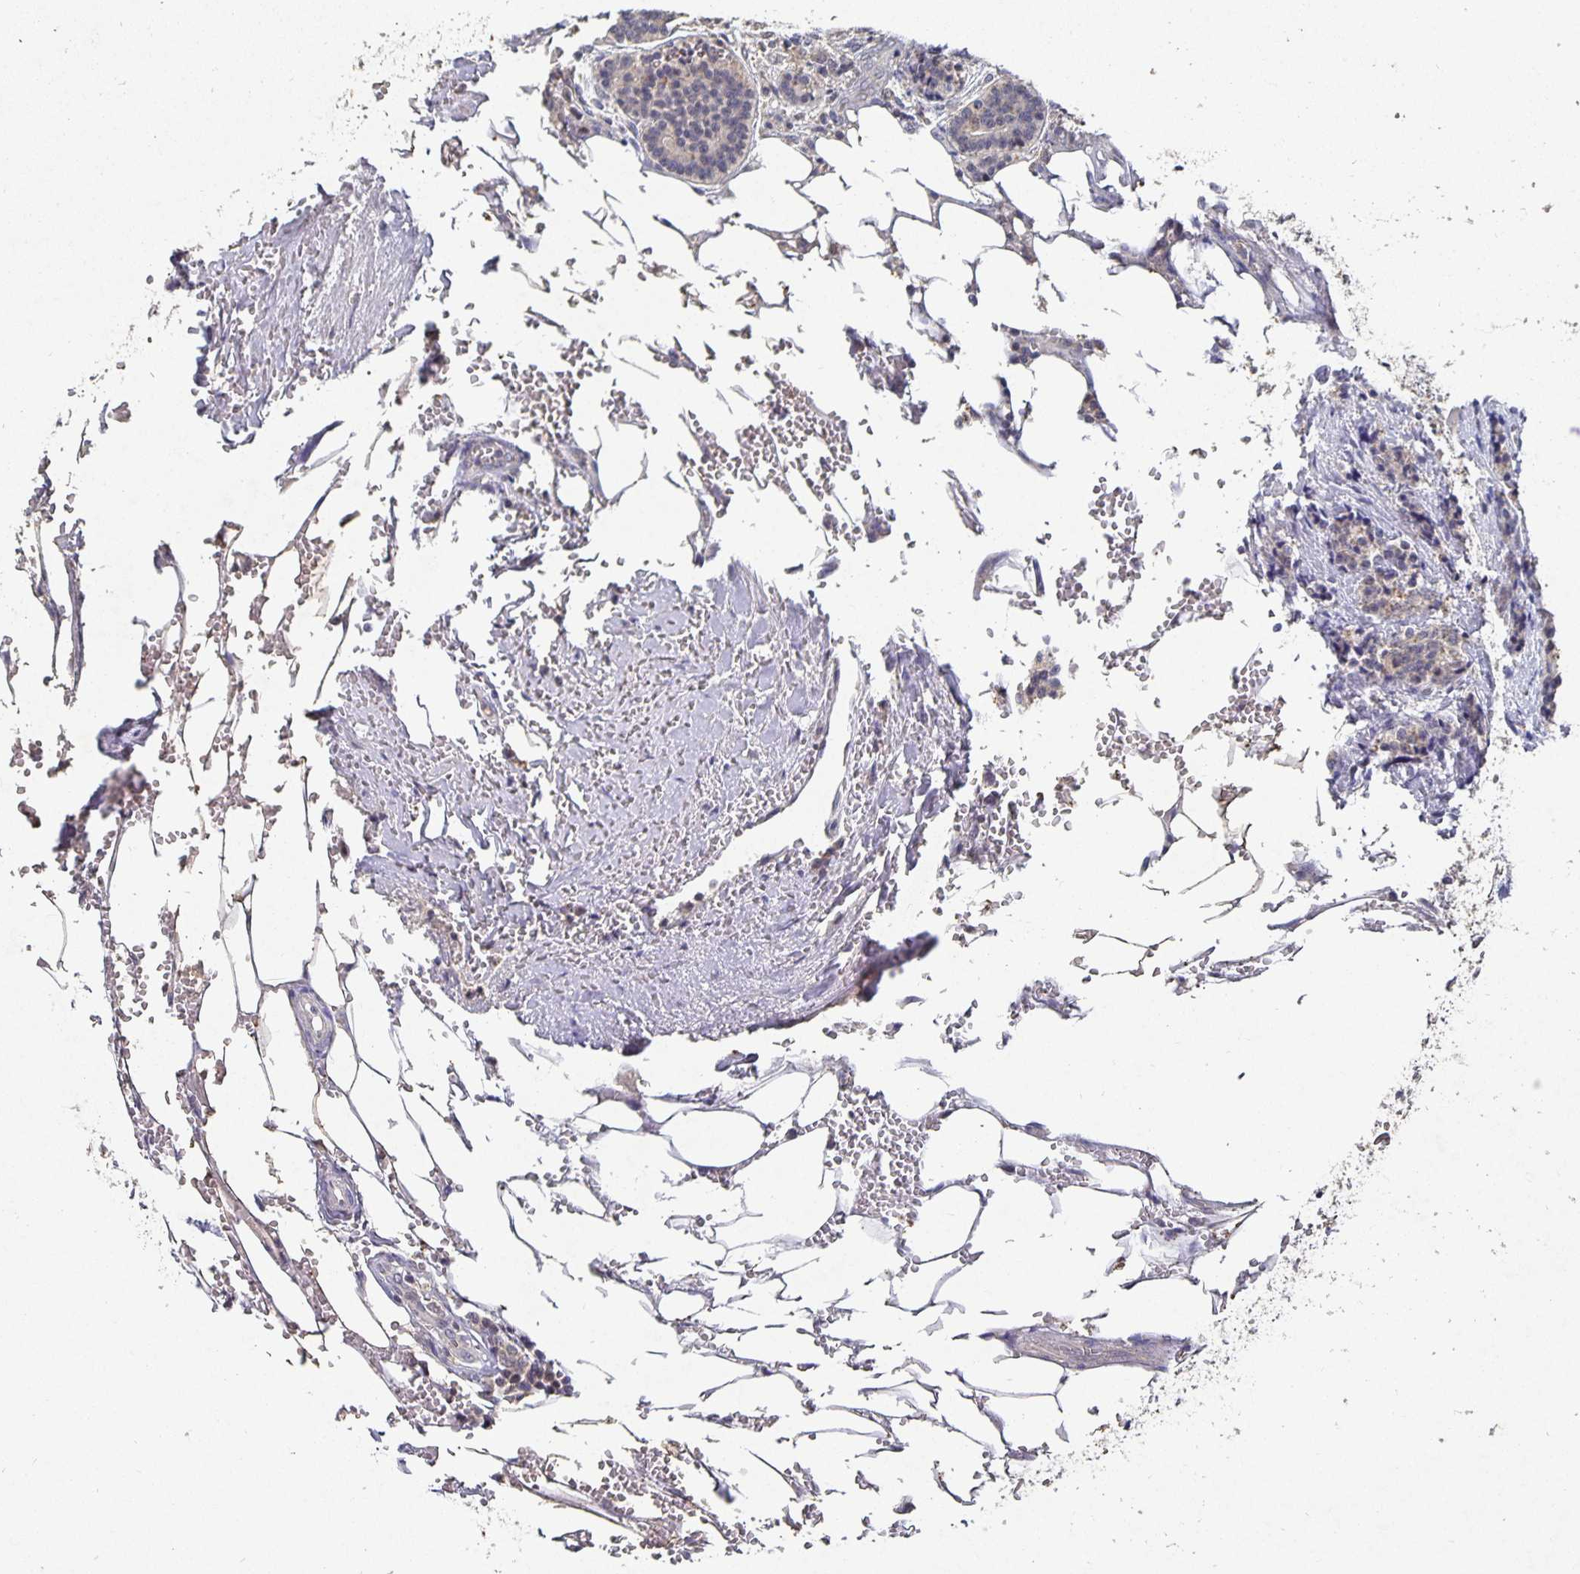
{"staining": {"intensity": "negative", "quantity": "none", "location": "none"}, "tissue": "carcinoid", "cell_type": "Tumor cells", "image_type": "cancer", "snomed": [{"axis": "morphology", "description": "Carcinoid, malignant, NOS"}, {"axis": "topography", "description": "Small intestine"}], "caption": "Tumor cells show no significant protein staining in carcinoid.", "gene": "HEPN1", "patient": {"sex": "female", "age": 73}}